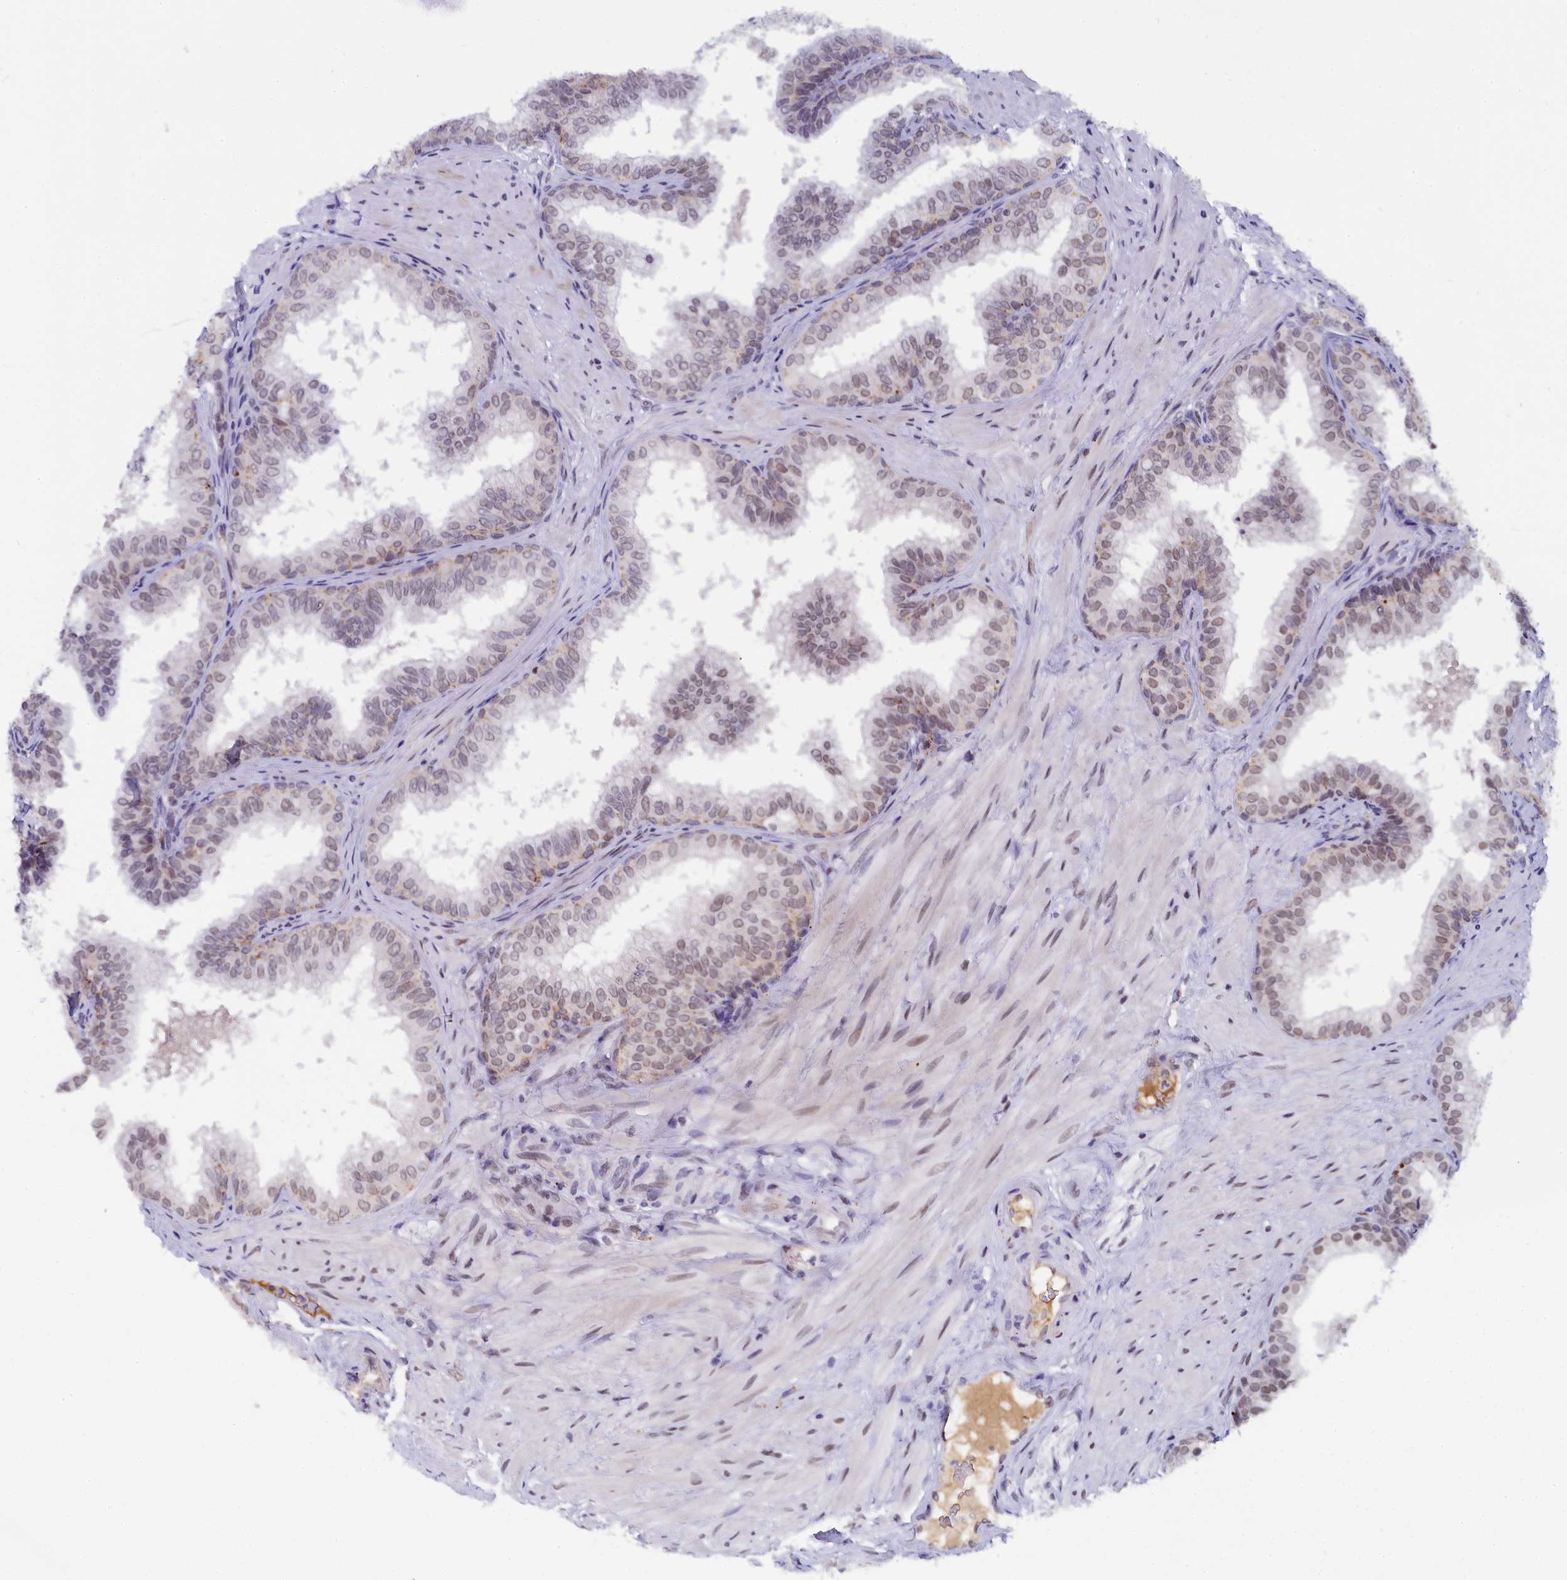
{"staining": {"intensity": "moderate", "quantity": "<25%", "location": "nuclear"}, "tissue": "prostate", "cell_type": "Glandular cells", "image_type": "normal", "snomed": [{"axis": "morphology", "description": "Normal tissue, NOS"}, {"axis": "topography", "description": "Prostate"}], "caption": "Prostate stained with immunohistochemistry reveals moderate nuclear expression in about <25% of glandular cells. The staining was performed using DAB (3,3'-diaminobenzidine) to visualize the protein expression in brown, while the nuclei were stained in blue with hematoxylin (Magnification: 20x).", "gene": "INTS14", "patient": {"sex": "male", "age": 60}}